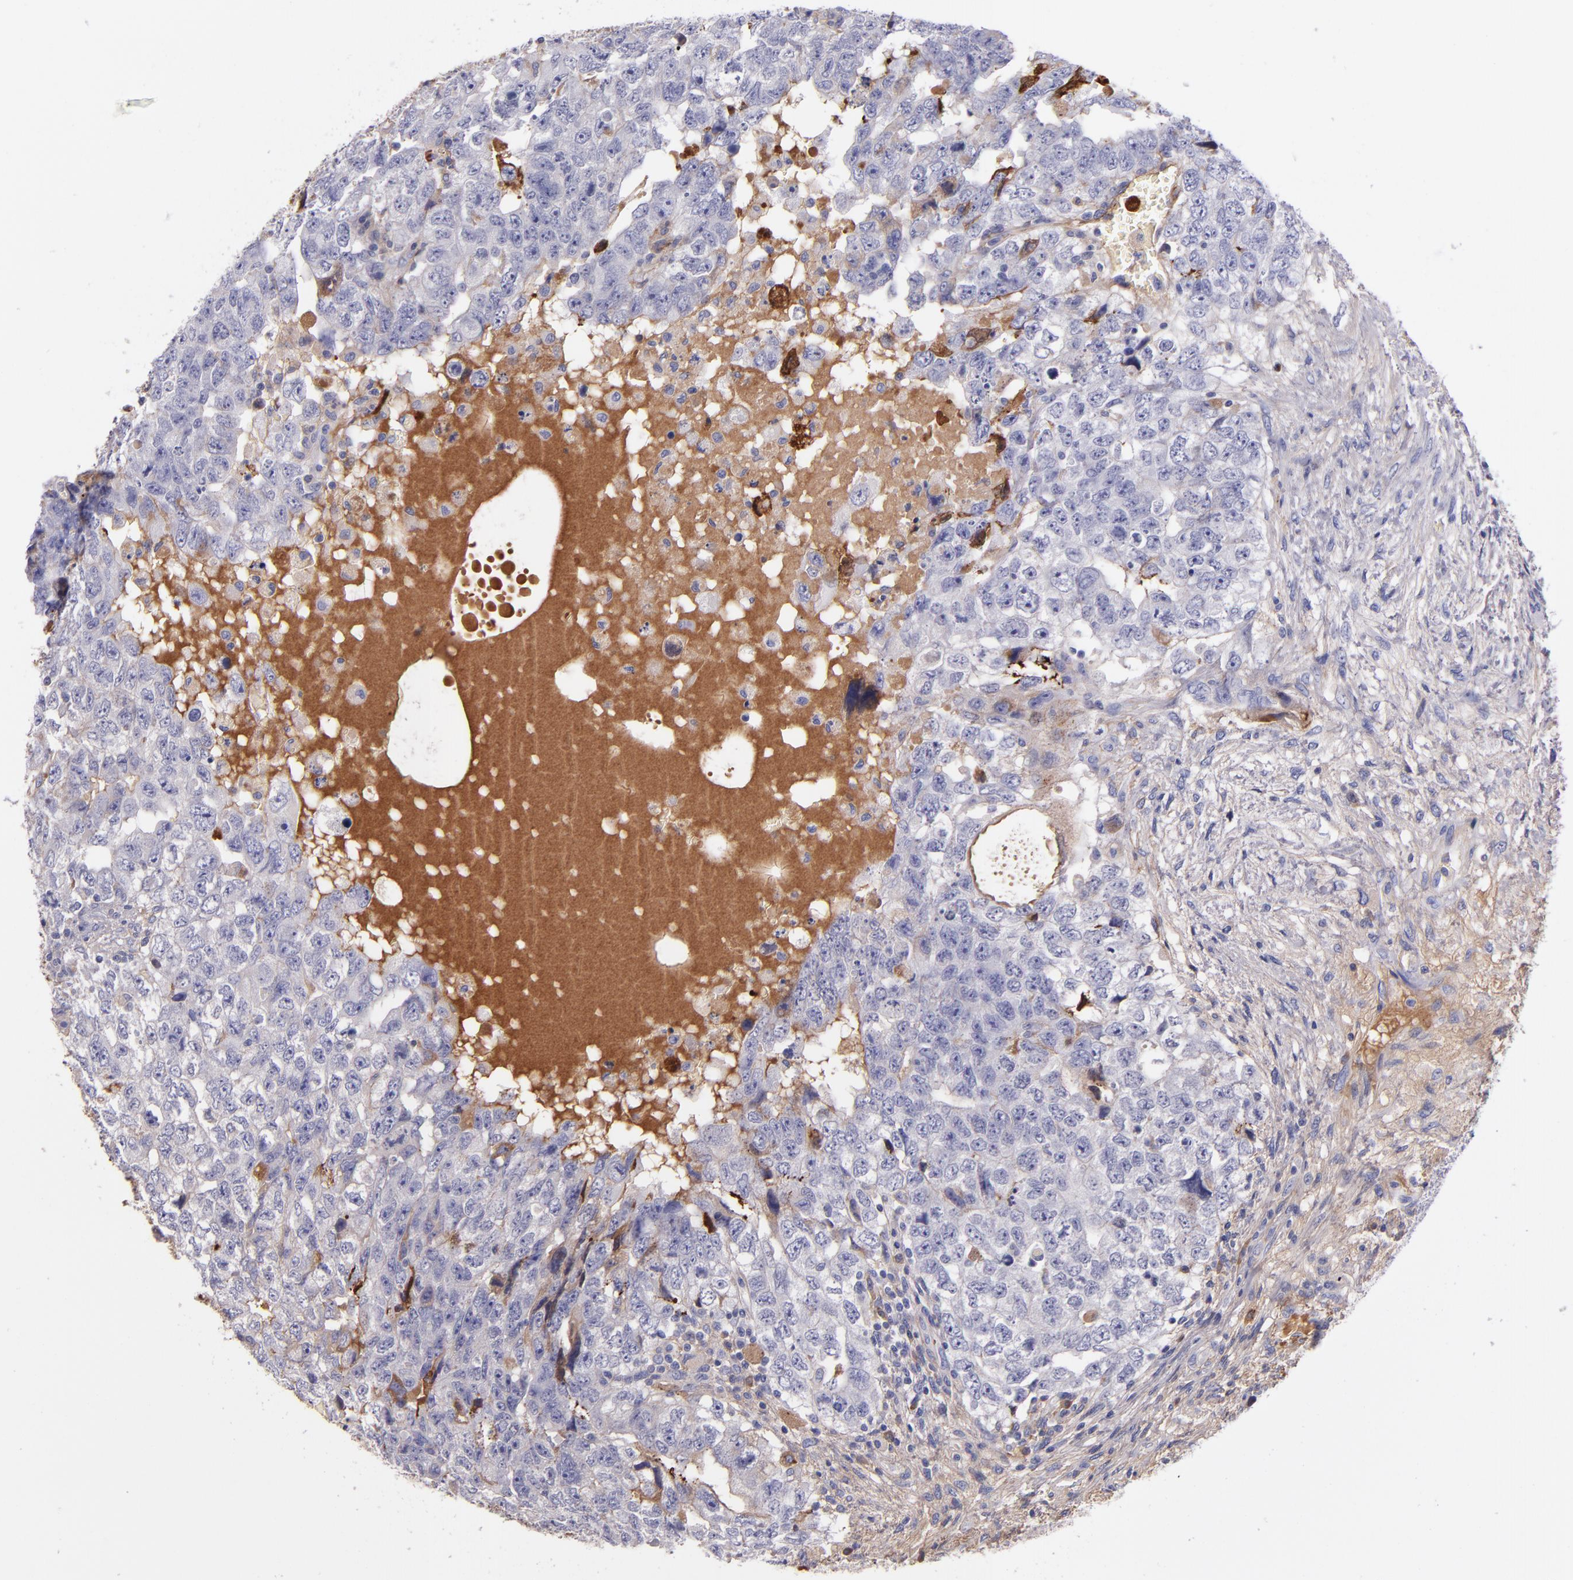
{"staining": {"intensity": "moderate", "quantity": "<25%", "location": "cytoplasmic/membranous"}, "tissue": "testis cancer", "cell_type": "Tumor cells", "image_type": "cancer", "snomed": [{"axis": "morphology", "description": "Carcinoma, Embryonal, NOS"}, {"axis": "topography", "description": "Testis"}], "caption": "This photomicrograph reveals immunohistochemistry staining of human testis cancer, with low moderate cytoplasmic/membranous positivity in about <25% of tumor cells.", "gene": "KNG1", "patient": {"sex": "male", "age": 36}}